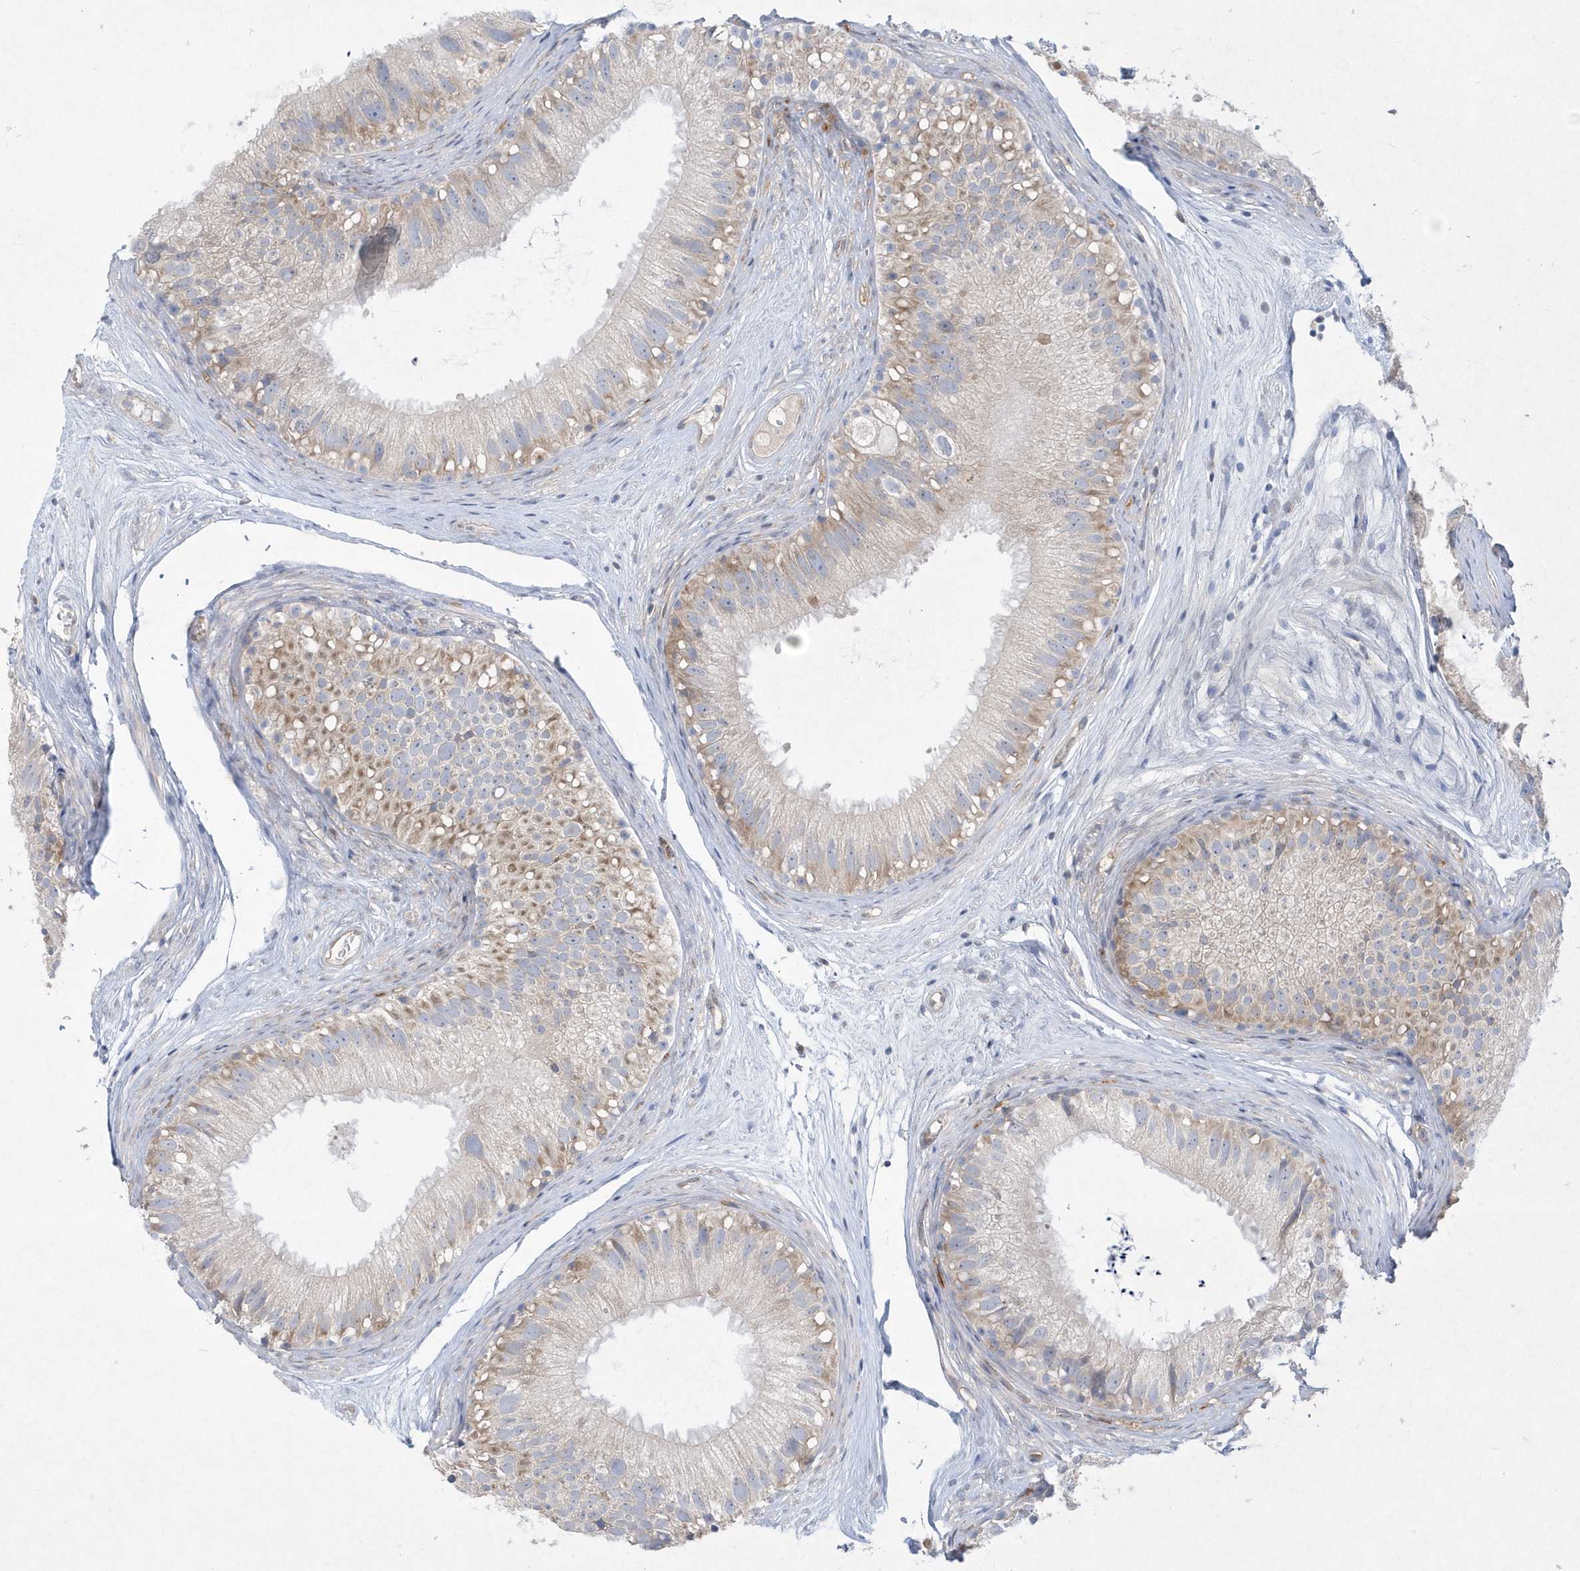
{"staining": {"intensity": "weak", "quantity": "<25%", "location": "cytoplasmic/membranous"}, "tissue": "epididymis", "cell_type": "Glandular cells", "image_type": "normal", "snomed": [{"axis": "morphology", "description": "Normal tissue, NOS"}, {"axis": "topography", "description": "Epididymis"}], "caption": "Histopathology image shows no protein staining in glandular cells of unremarkable epididymis.", "gene": "DGAT1", "patient": {"sex": "male", "age": 77}}